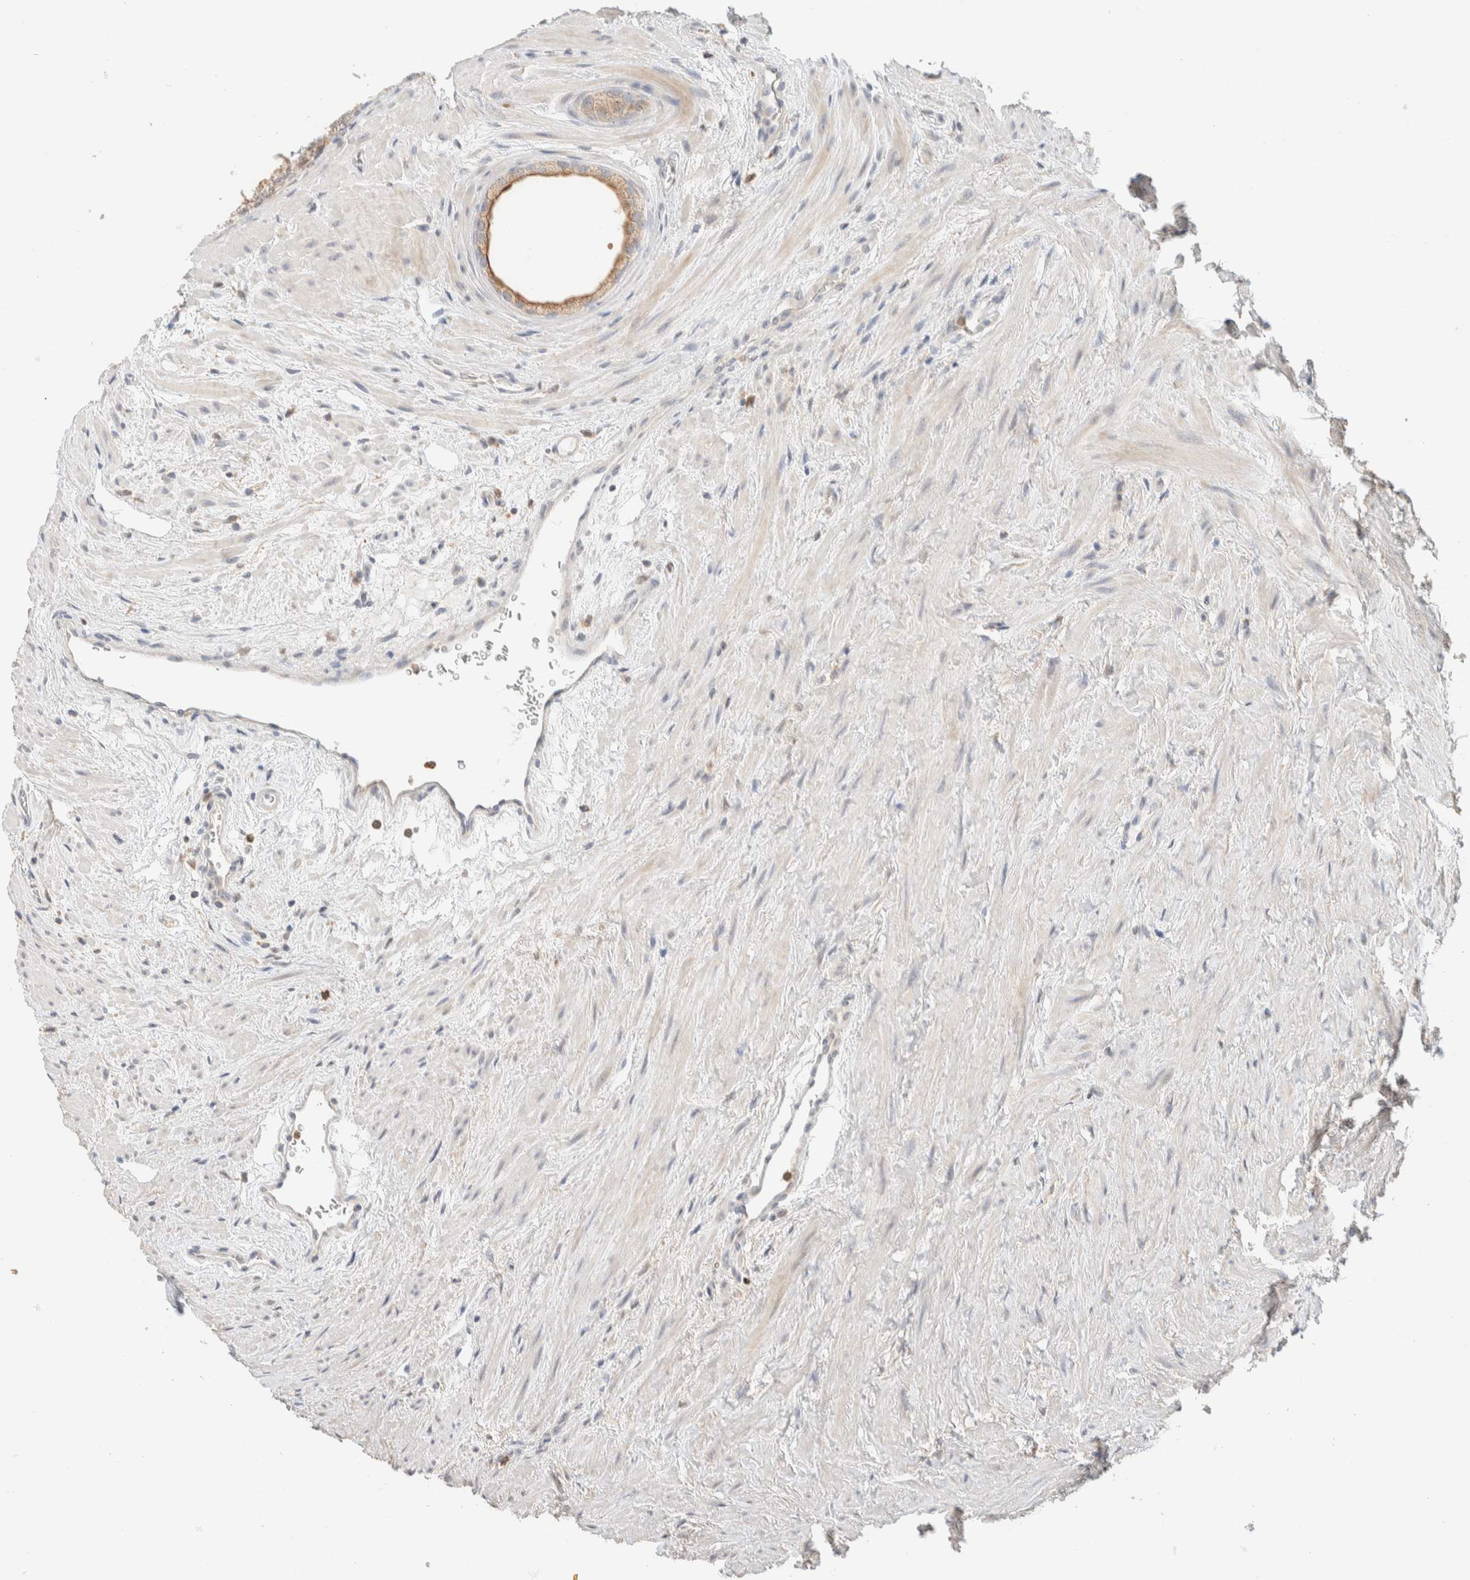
{"staining": {"intensity": "moderate", "quantity": ">75%", "location": "cytoplasmic/membranous"}, "tissue": "prostate", "cell_type": "Glandular cells", "image_type": "normal", "snomed": [{"axis": "morphology", "description": "Normal tissue, NOS"}, {"axis": "topography", "description": "Prostate"}], "caption": "Immunohistochemical staining of unremarkable prostate reveals medium levels of moderate cytoplasmic/membranous positivity in about >75% of glandular cells.", "gene": "HDHD3", "patient": {"sex": "male", "age": 48}}